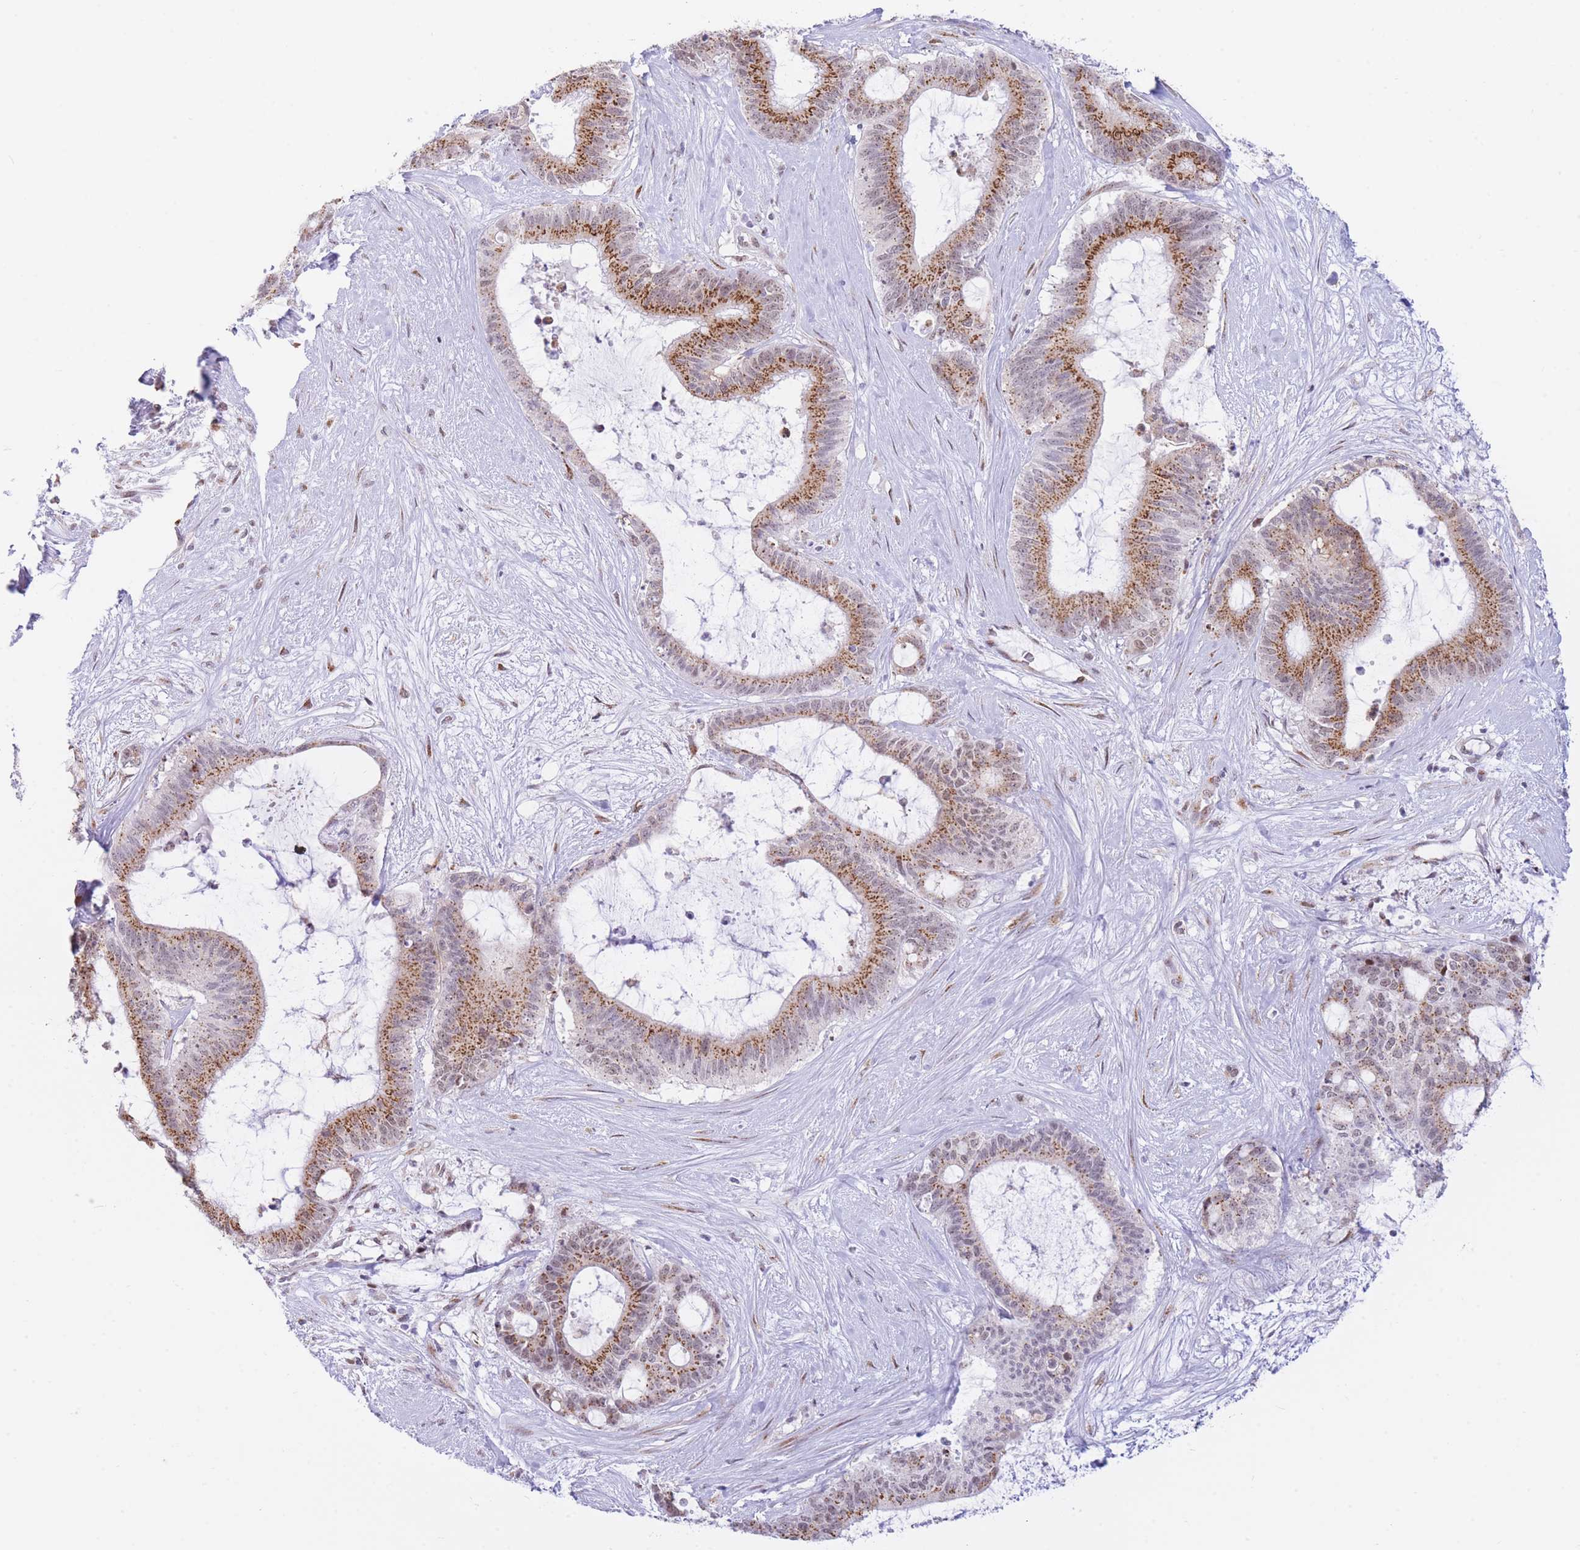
{"staining": {"intensity": "strong", "quantity": ">75%", "location": "cytoplasmic/membranous"}, "tissue": "liver cancer", "cell_type": "Tumor cells", "image_type": "cancer", "snomed": [{"axis": "morphology", "description": "Normal tissue, NOS"}, {"axis": "morphology", "description": "Cholangiocarcinoma"}, {"axis": "topography", "description": "Liver"}, {"axis": "topography", "description": "Peripheral nerve tissue"}], "caption": "Protein staining shows strong cytoplasmic/membranous staining in approximately >75% of tumor cells in liver cholangiocarcinoma. Using DAB (3,3'-diaminobenzidine) (brown) and hematoxylin (blue) stains, captured at high magnification using brightfield microscopy.", "gene": "INO80C", "patient": {"sex": "female", "age": 73}}